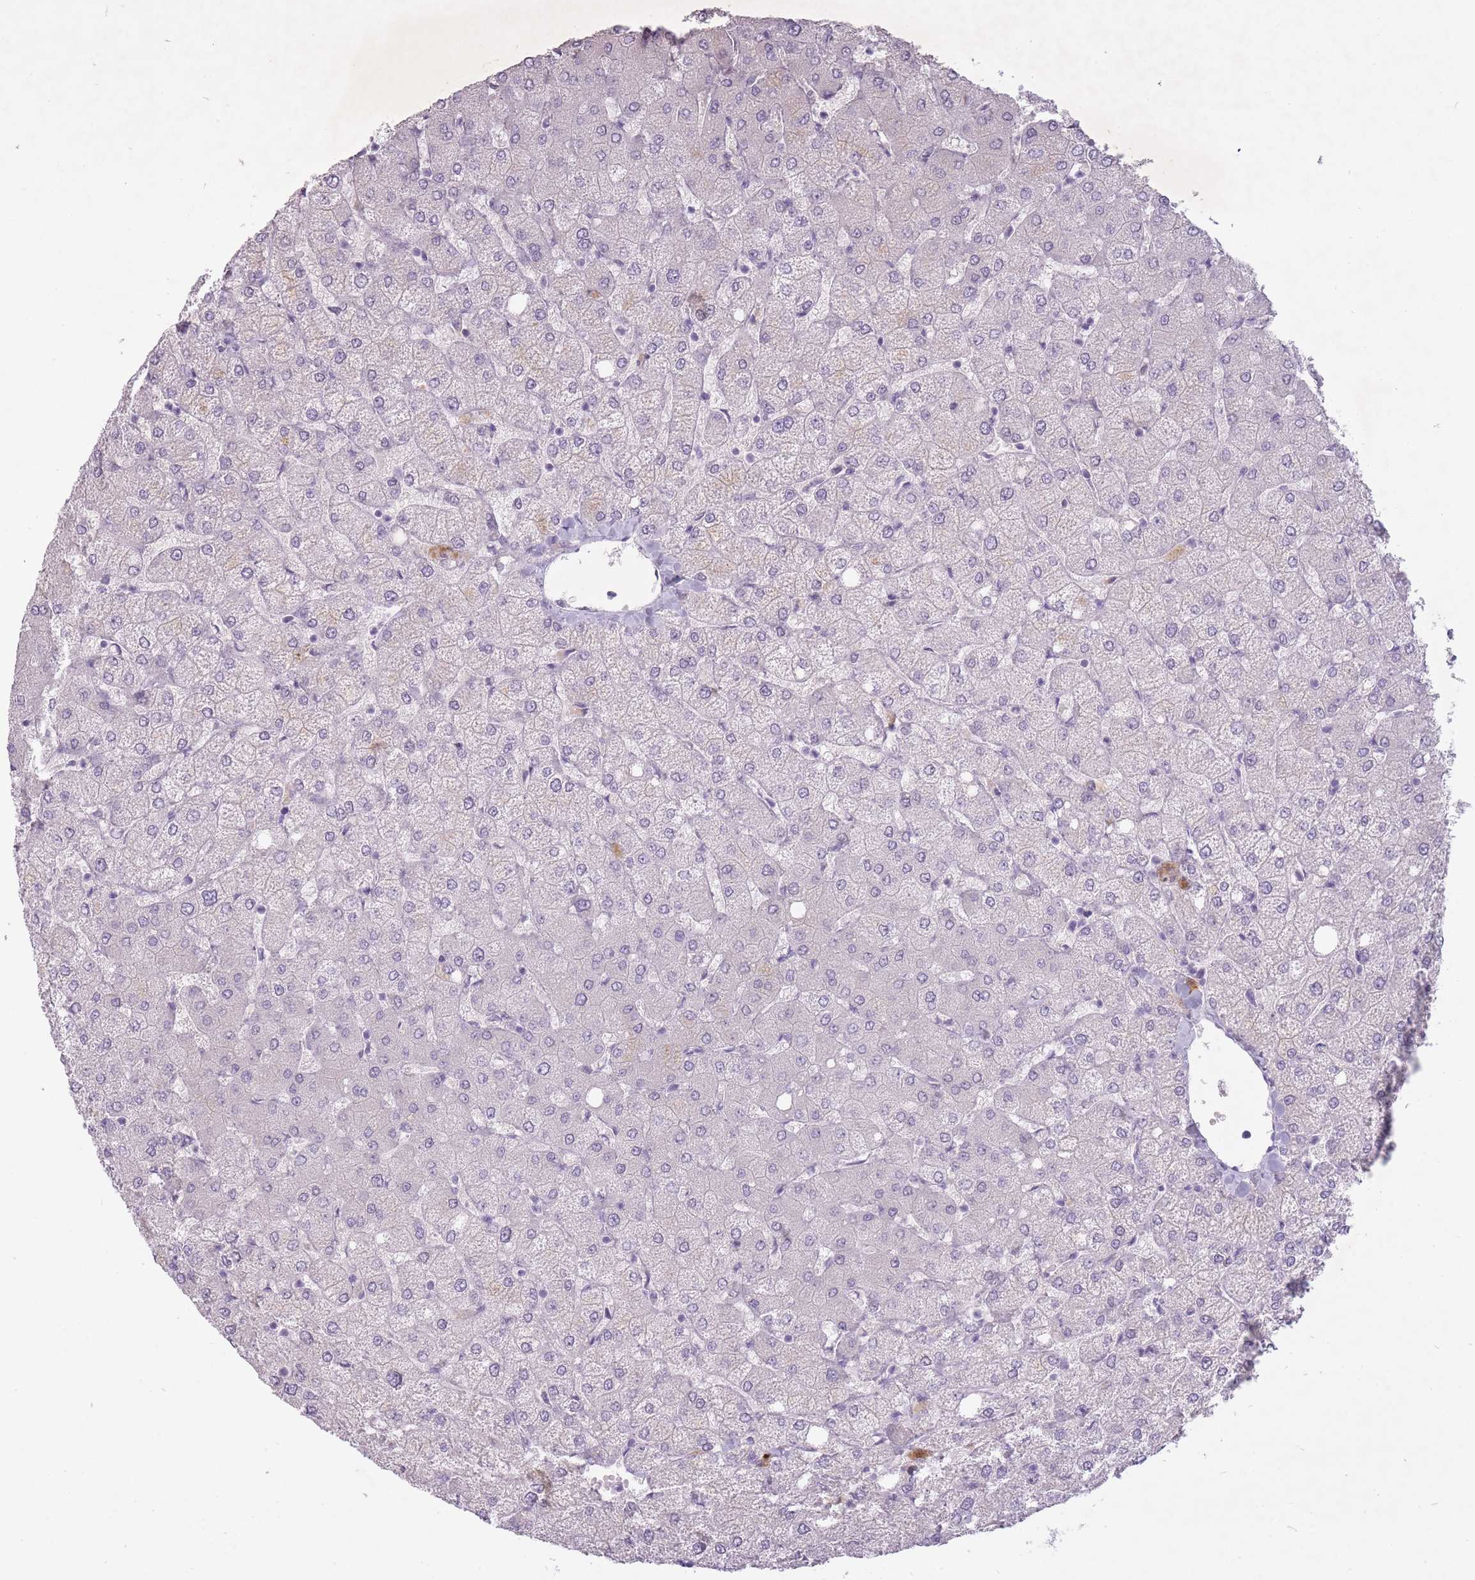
{"staining": {"intensity": "negative", "quantity": "none", "location": "none"}, "tissue": "liver", "cell_type": "Cholangiocytes", "image_type": "normal", "snomed": [{"axis": "morphology", "description": "Normal tissue, NOS"}, {"axis": "topography", "description": "Liver"}], "caption": "Human liver stained for a protein using IHC reveals no staining in cholangiocytes.", "gene": "FAM43B", "patient": {"sex": "female", "age": 54}}